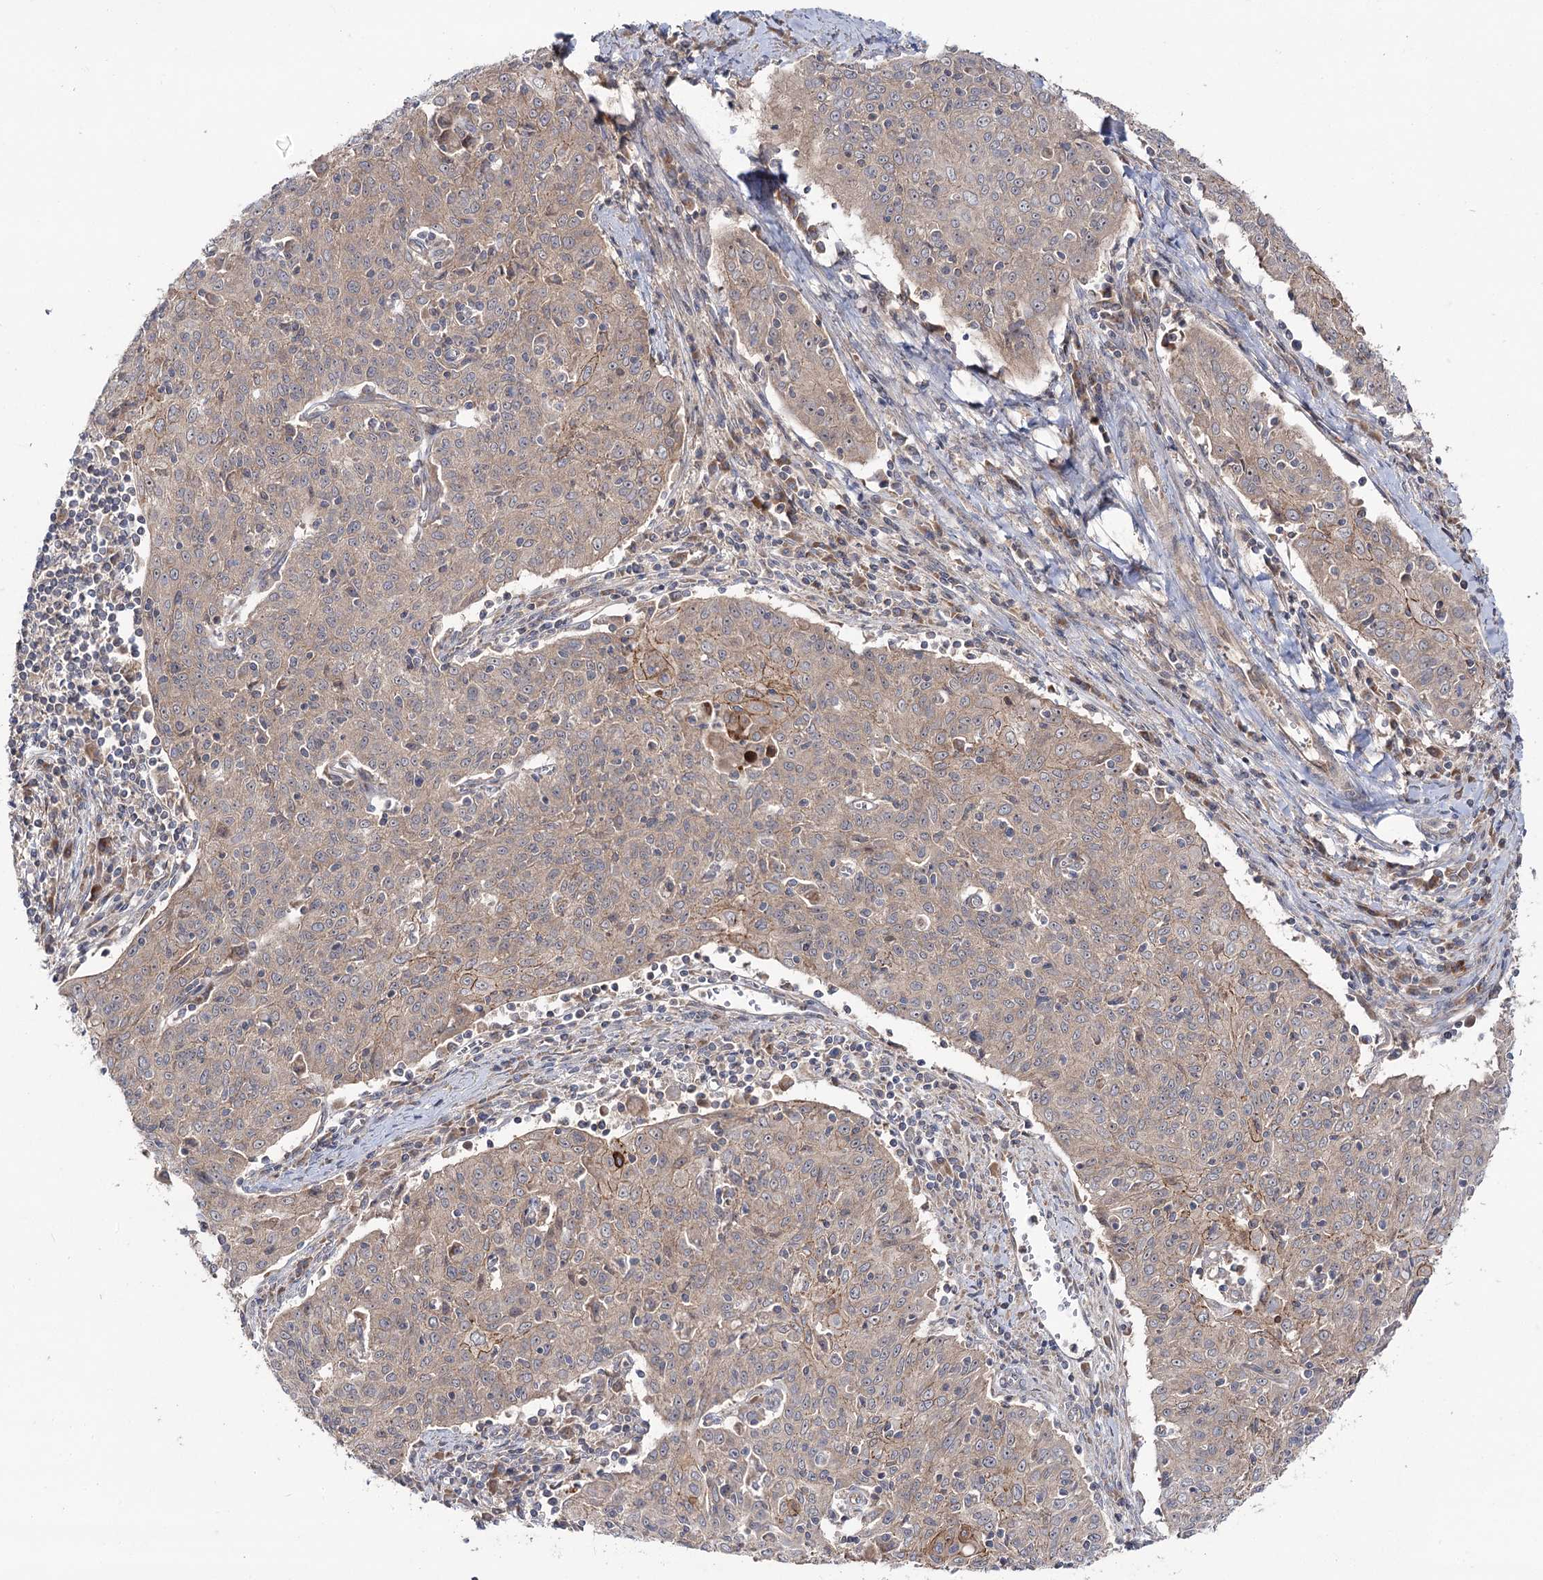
{"staining": {"intensity": "moderate", "quantity": ">75%", "location": "cytoplasmic/membranous"}, "tissue": "cervical cancer", "cell_type": "Tumor cells", "image_type": "cancer", "snomed": [{"axis": "morphology", "description": "Squamous cell carcinoma, NOS"}, {"axis": "topography", "description": "Cervix"}], "caption": "Cervical cancer stained with DAB IHC reveals medium levels of moderate cytoplasmic/membranous staining in approximately >75% of tumor cells.", "gene": "C11orf80", "patient": {"sex": "female", "age": 48}}